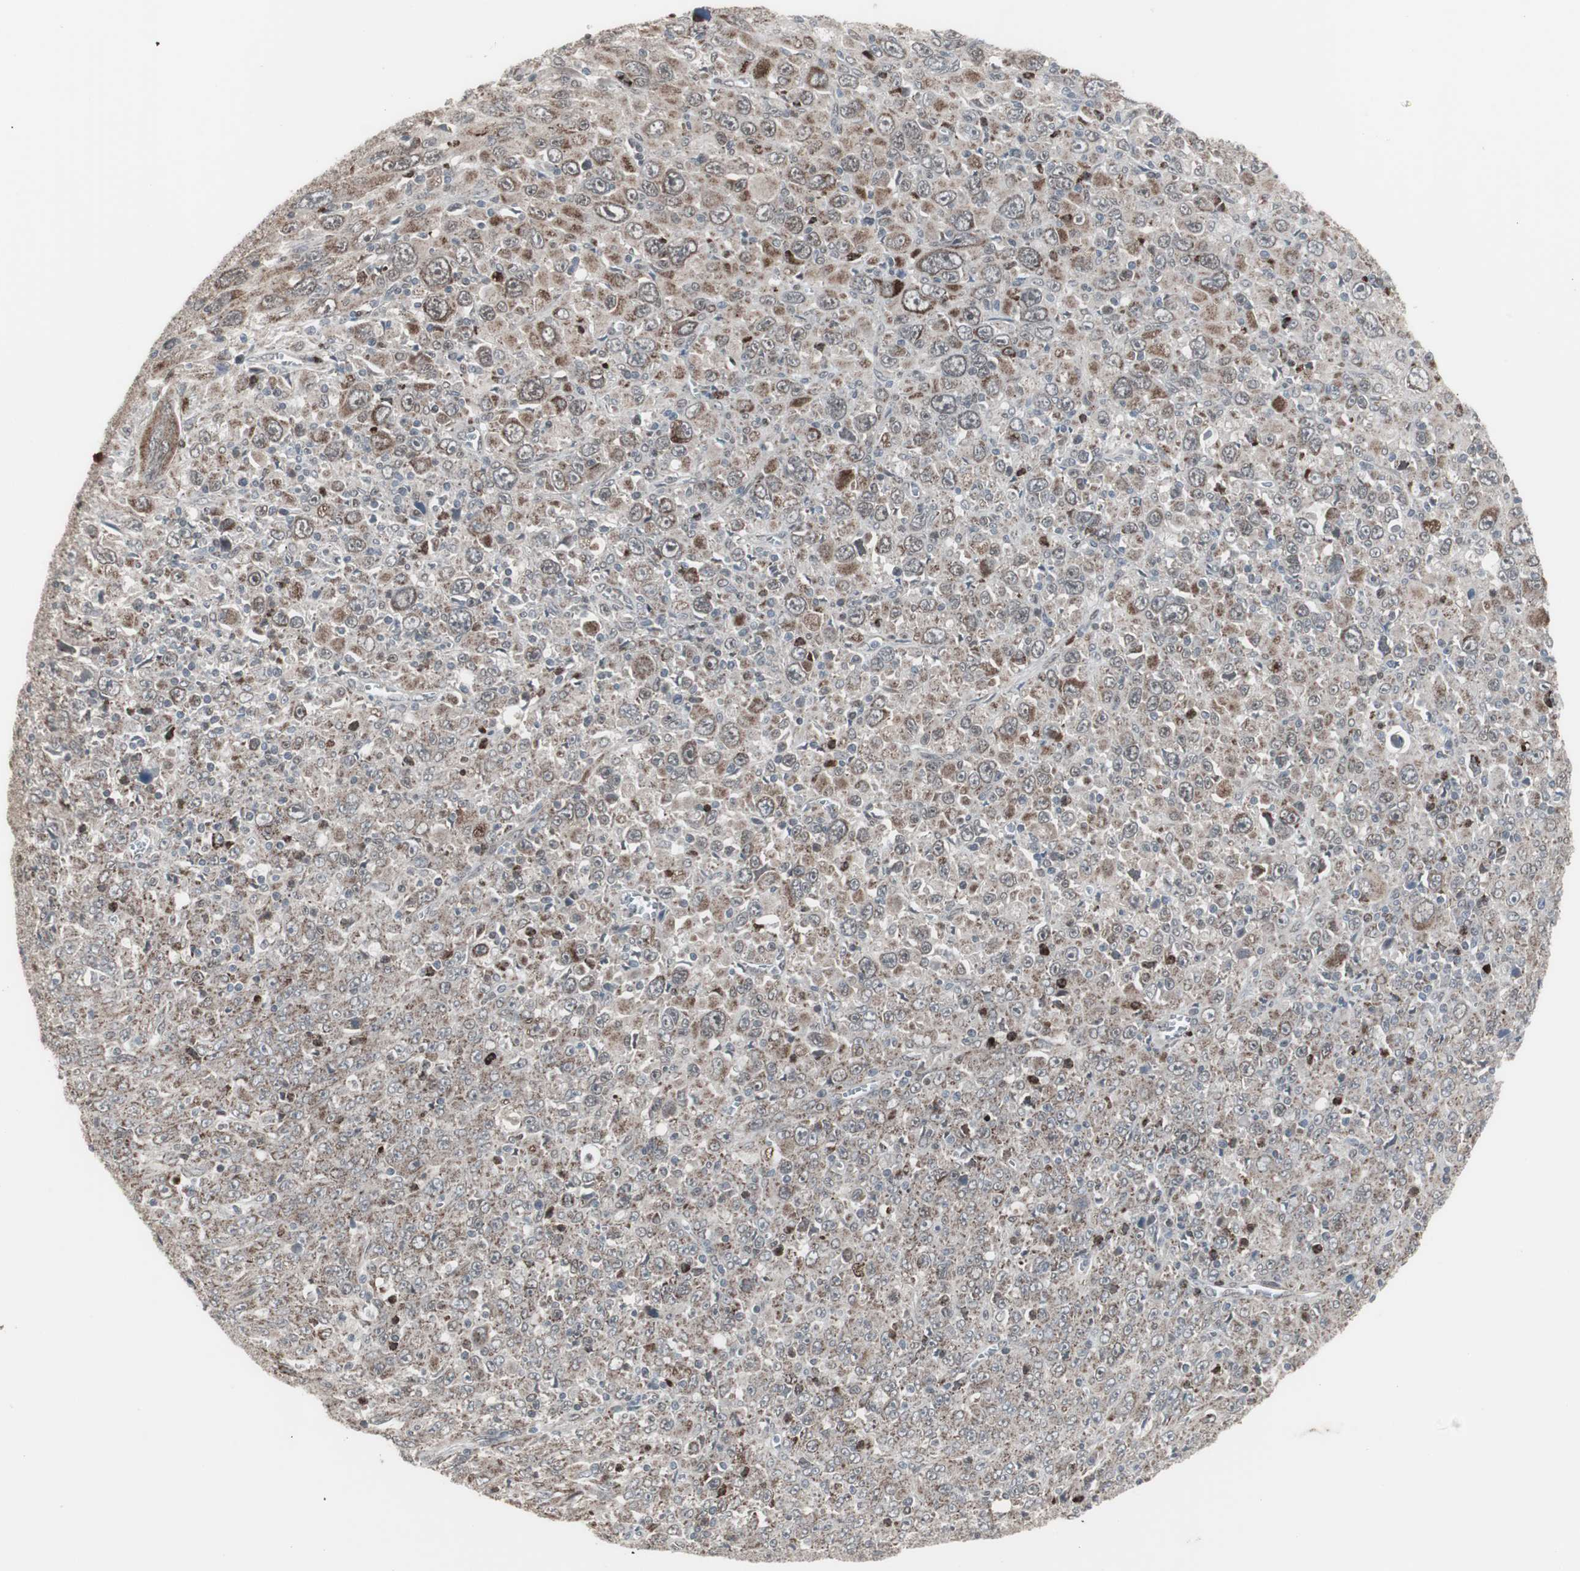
{"staining": {"intensity": "weak", "quantity": "25%-75%", "location": "cytoplasmic/membranous,nuclear"}, "tissue": "melanoma", "cell_type": "Tumor cells", "image_type": "cancer", "snomed": [{"axis": "morphology", "description": "Malignant melanoma, Metastatic site"}, {"axis": "topography", "description": "Skin"}], "caption": "Human malignant melanoma (metastatic site) stained for a protein (brown) exhibits weak cytoplasmic/membranous and nuclear positive positivity in approximately 25%-75% of tumor cells.", "gene": "RXRA", "patient": {"sex": "female", "age": 56}}